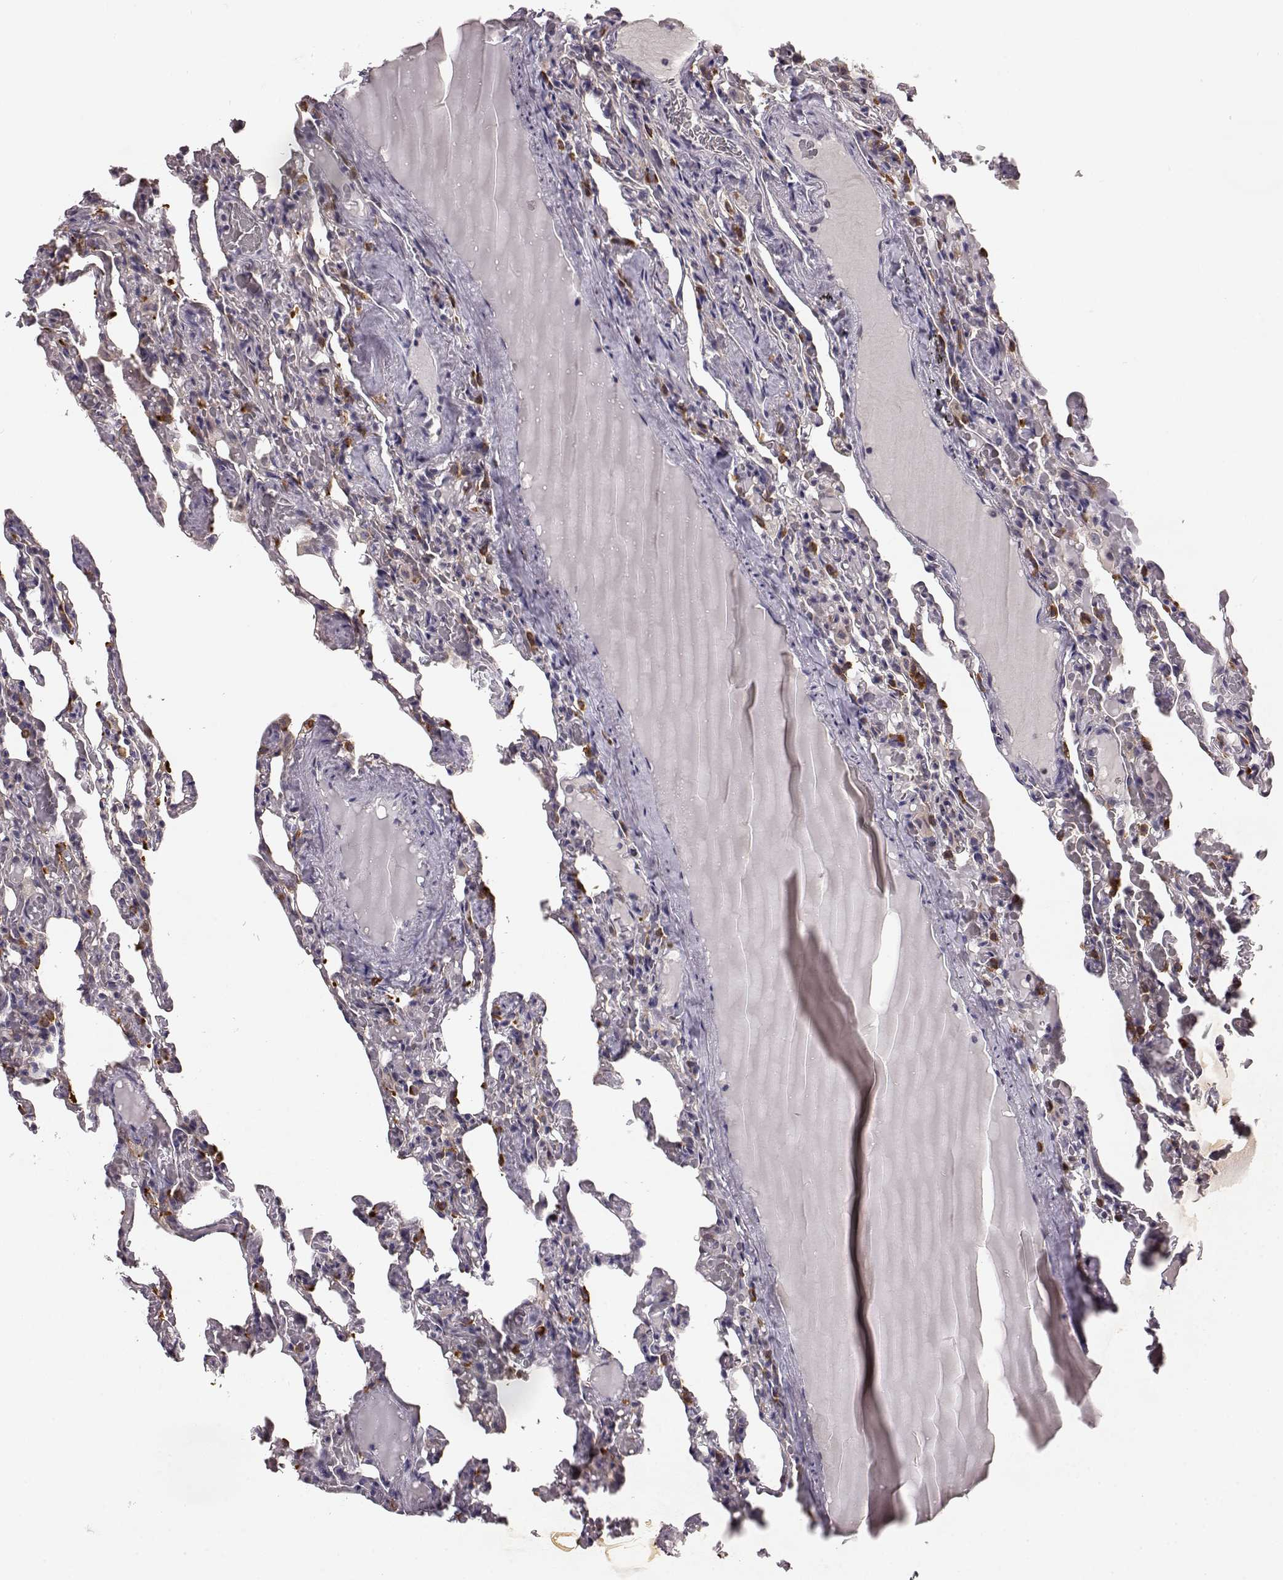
{"staining": {"intensity": "negative", "quantity": "none", "location": "none"}, "tissue": "lung", "cell_type": "Alveolar cells", "image_type": "normal", "snomed": [{"axis": "morphology", "description": "Normal tissue, NOS"}, {"axis": "topography", "description": "Lung"}], "caption": "Immunohistochemistry photomicrograph of benign lung: human lung stained with DAB (3,3'-diaminobenzidine) demonstrates no significant protein expression in alveolar cells.", "gene": "GHR", "patient": {"sex": "female", "age": 43}}